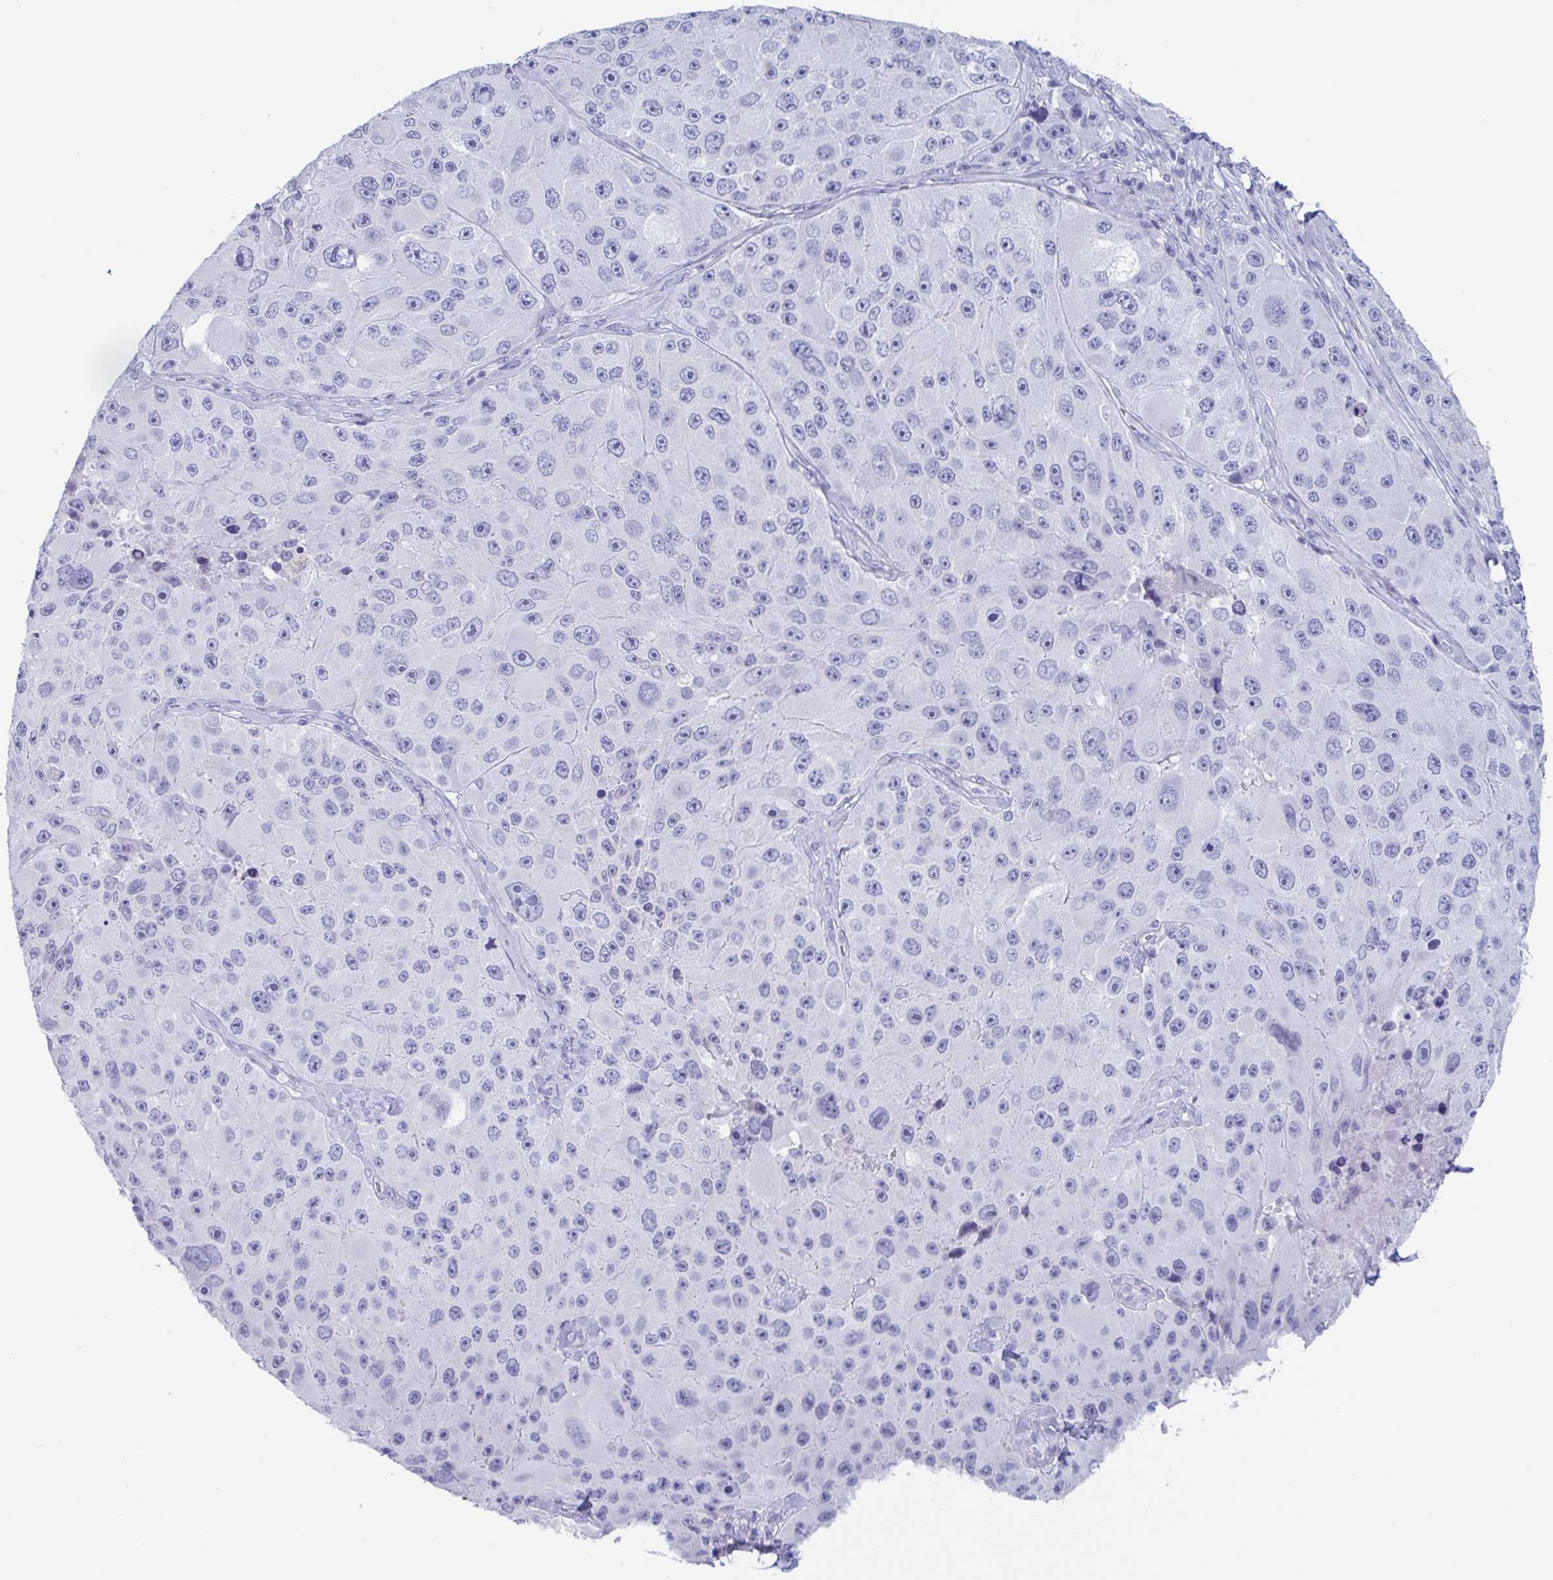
{"staining": {"intensity": "negative", "quantity": "none", "location": "none"}, "tissue": "melanoma", "cell_type": "Tumor cells", "image_type": "cancer", "snomed": [{"axis": "morphology", "description": "Malignant melanoma, Metastatic site"}, {"axis": "topography", "description": "Lymph node"}], "caption": "DAB immunohistochemical staining of human melanoma shows no significant expression in tumor cells. (Brightfield microscopy of DAB (3,3'-diaminobenzidine) immunohistochemistry (IHC) at high magnification).", "gene": "CDX4", "patient": {"sex": "male", "age": 62}}